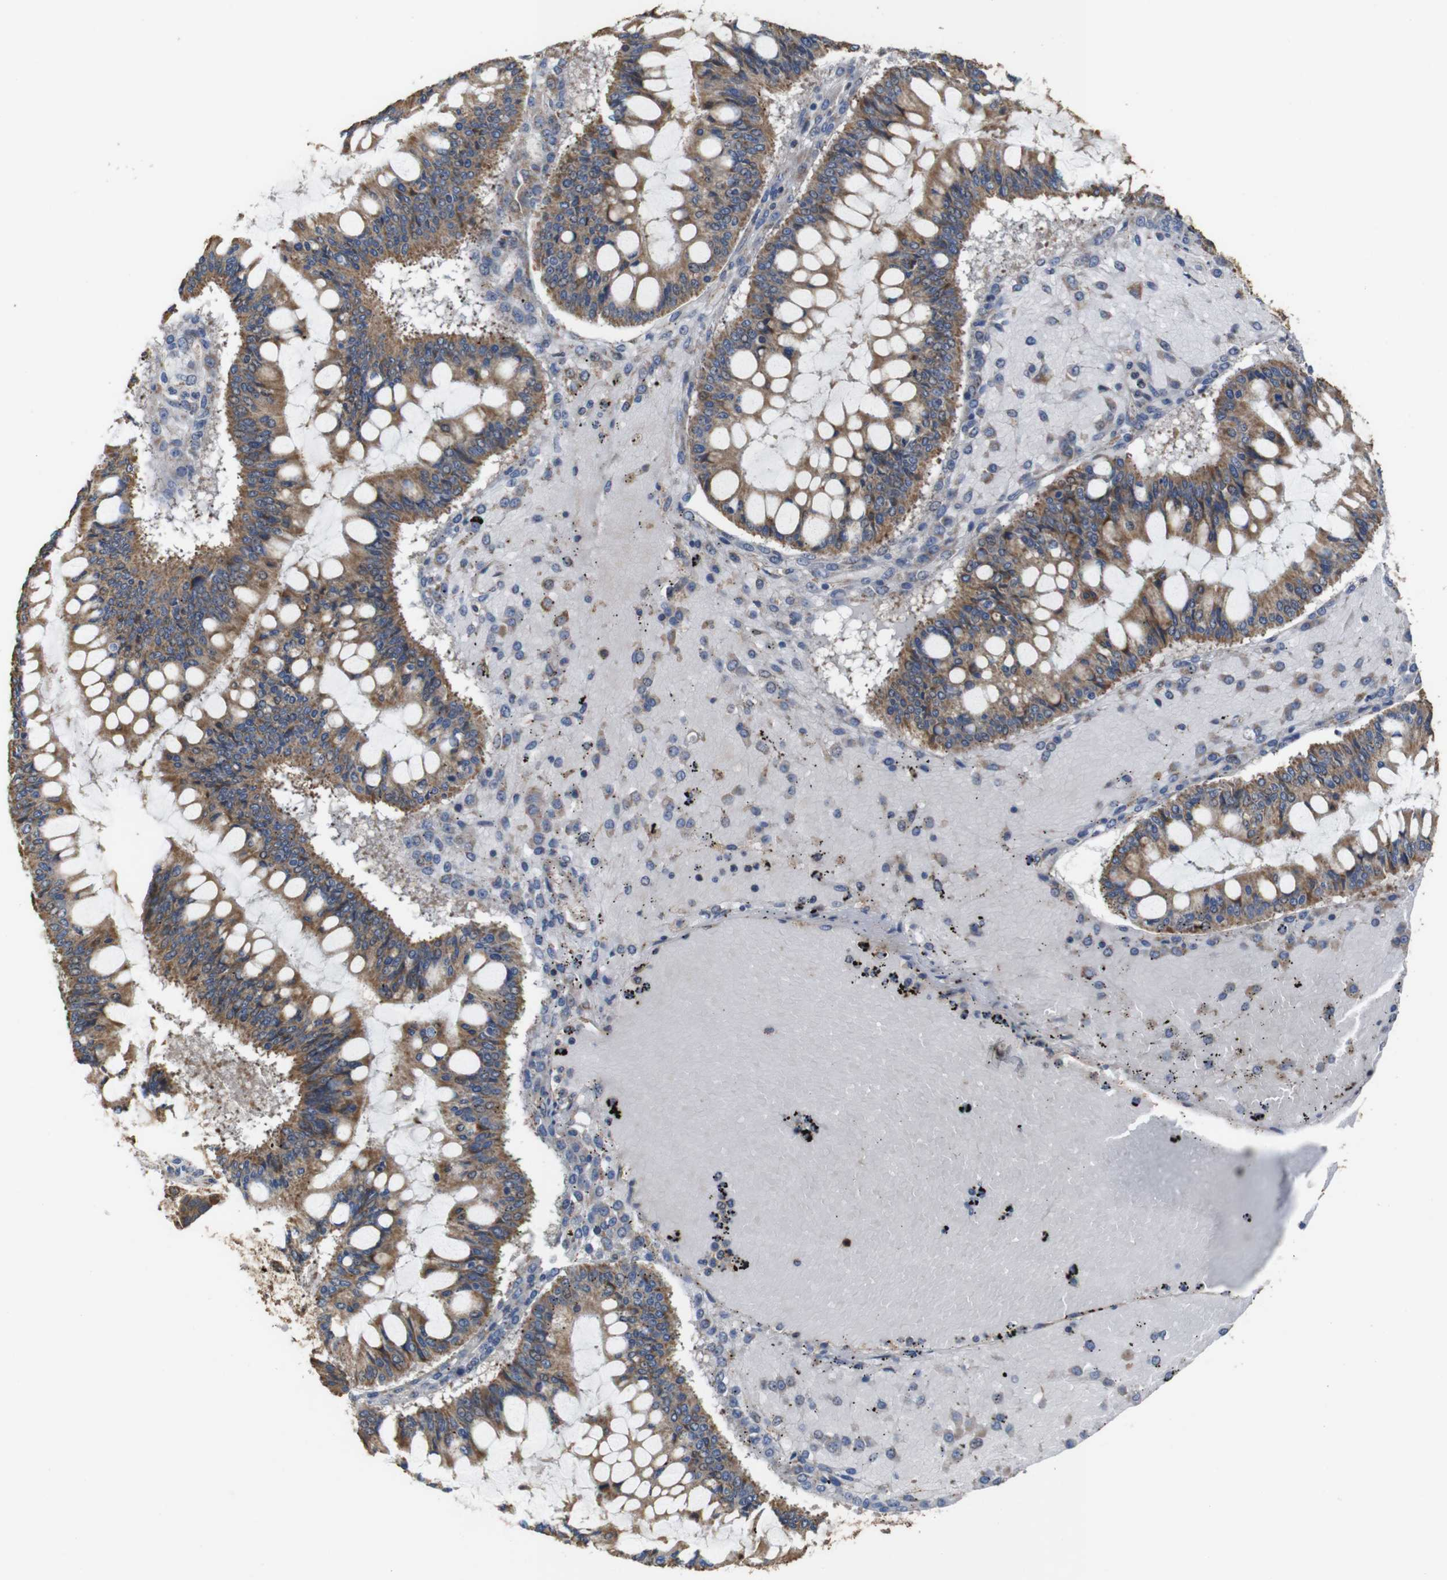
{"staining": {"intensity": "moderate", "quantity": ">75%", "location": "cytoplasmic/membranous"}, "tissue": "ovarian cancer", "cell_type": "Tumor cells", "image_type": "cancer", "snomed": [{"axis": "morphology", "description": "Cystadenocarcinoma, mucinous, NOS"}, {"axis": "topography", "description": "Ovary"}], "caption": "The immunohistochemical stain labels moderate cytoplasmic/membranous expression in tumor cells of ovarian cancer tissue. (DAB (3,3'-diaminobenzidine) IHC, brown staining for protein, blue staining for nuclei).", "gene": "SNN", "patient": {"sex": "female", "age": 73}}